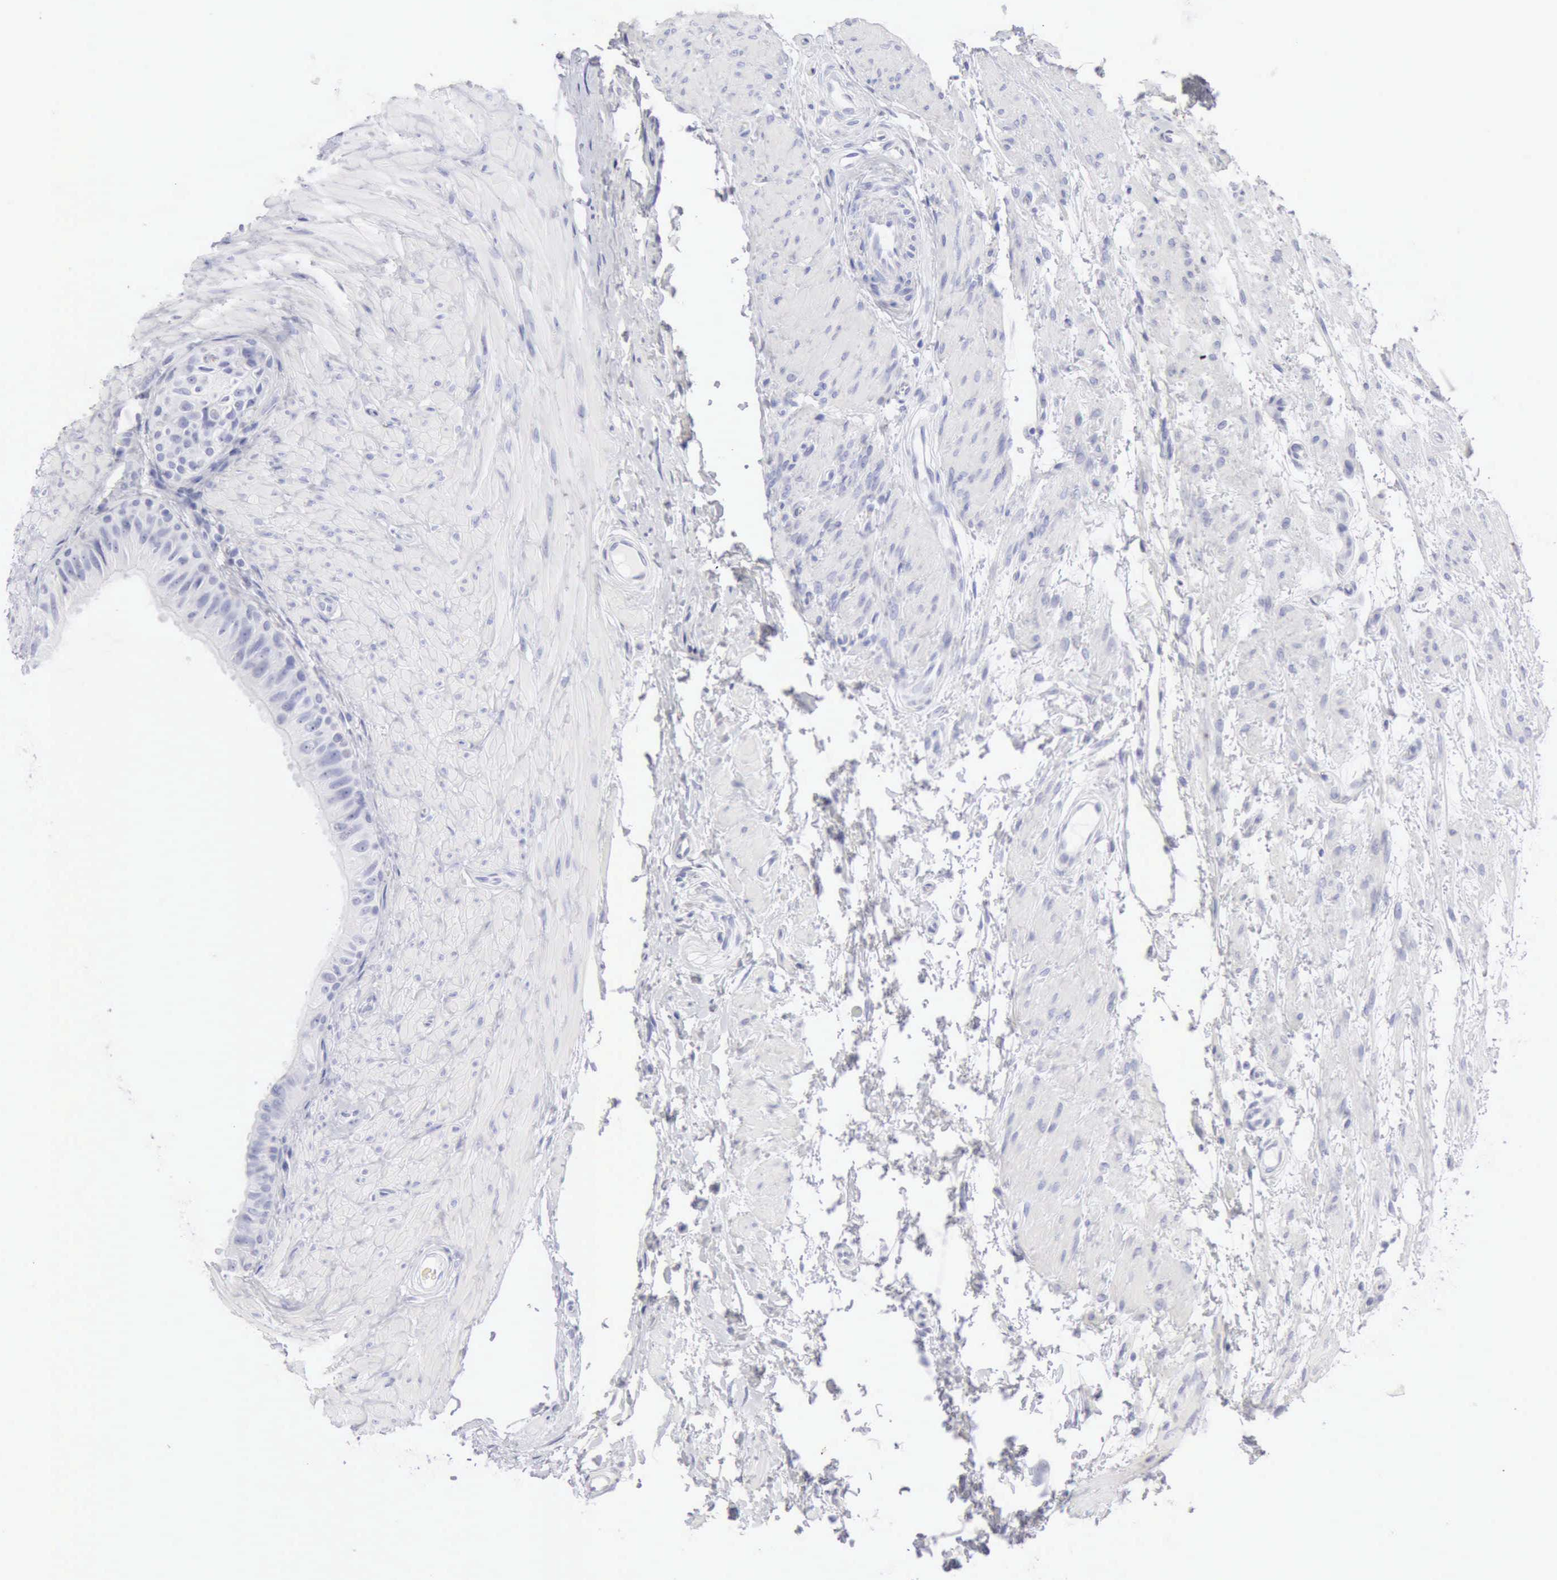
{"staining": {"intensity": "negative", "quantity": "none", "location": "none"}, "tissue": "epididymis", "cell_type": "Glandular cells", "image_type": "normal", "snomed": [{"axis": "morphology", "description": "Normal tissue, NOS"}, {"axis": "topography", "description": "Epididymis"}], "caption": "Immunohistochemistry (IHC) image of unremarkable epididymis: epididymis stained with DAB reveals no significant protein expression in glandular cells.", "gene": "KRT10", "patient": {"sex": "male", "age": 68}}